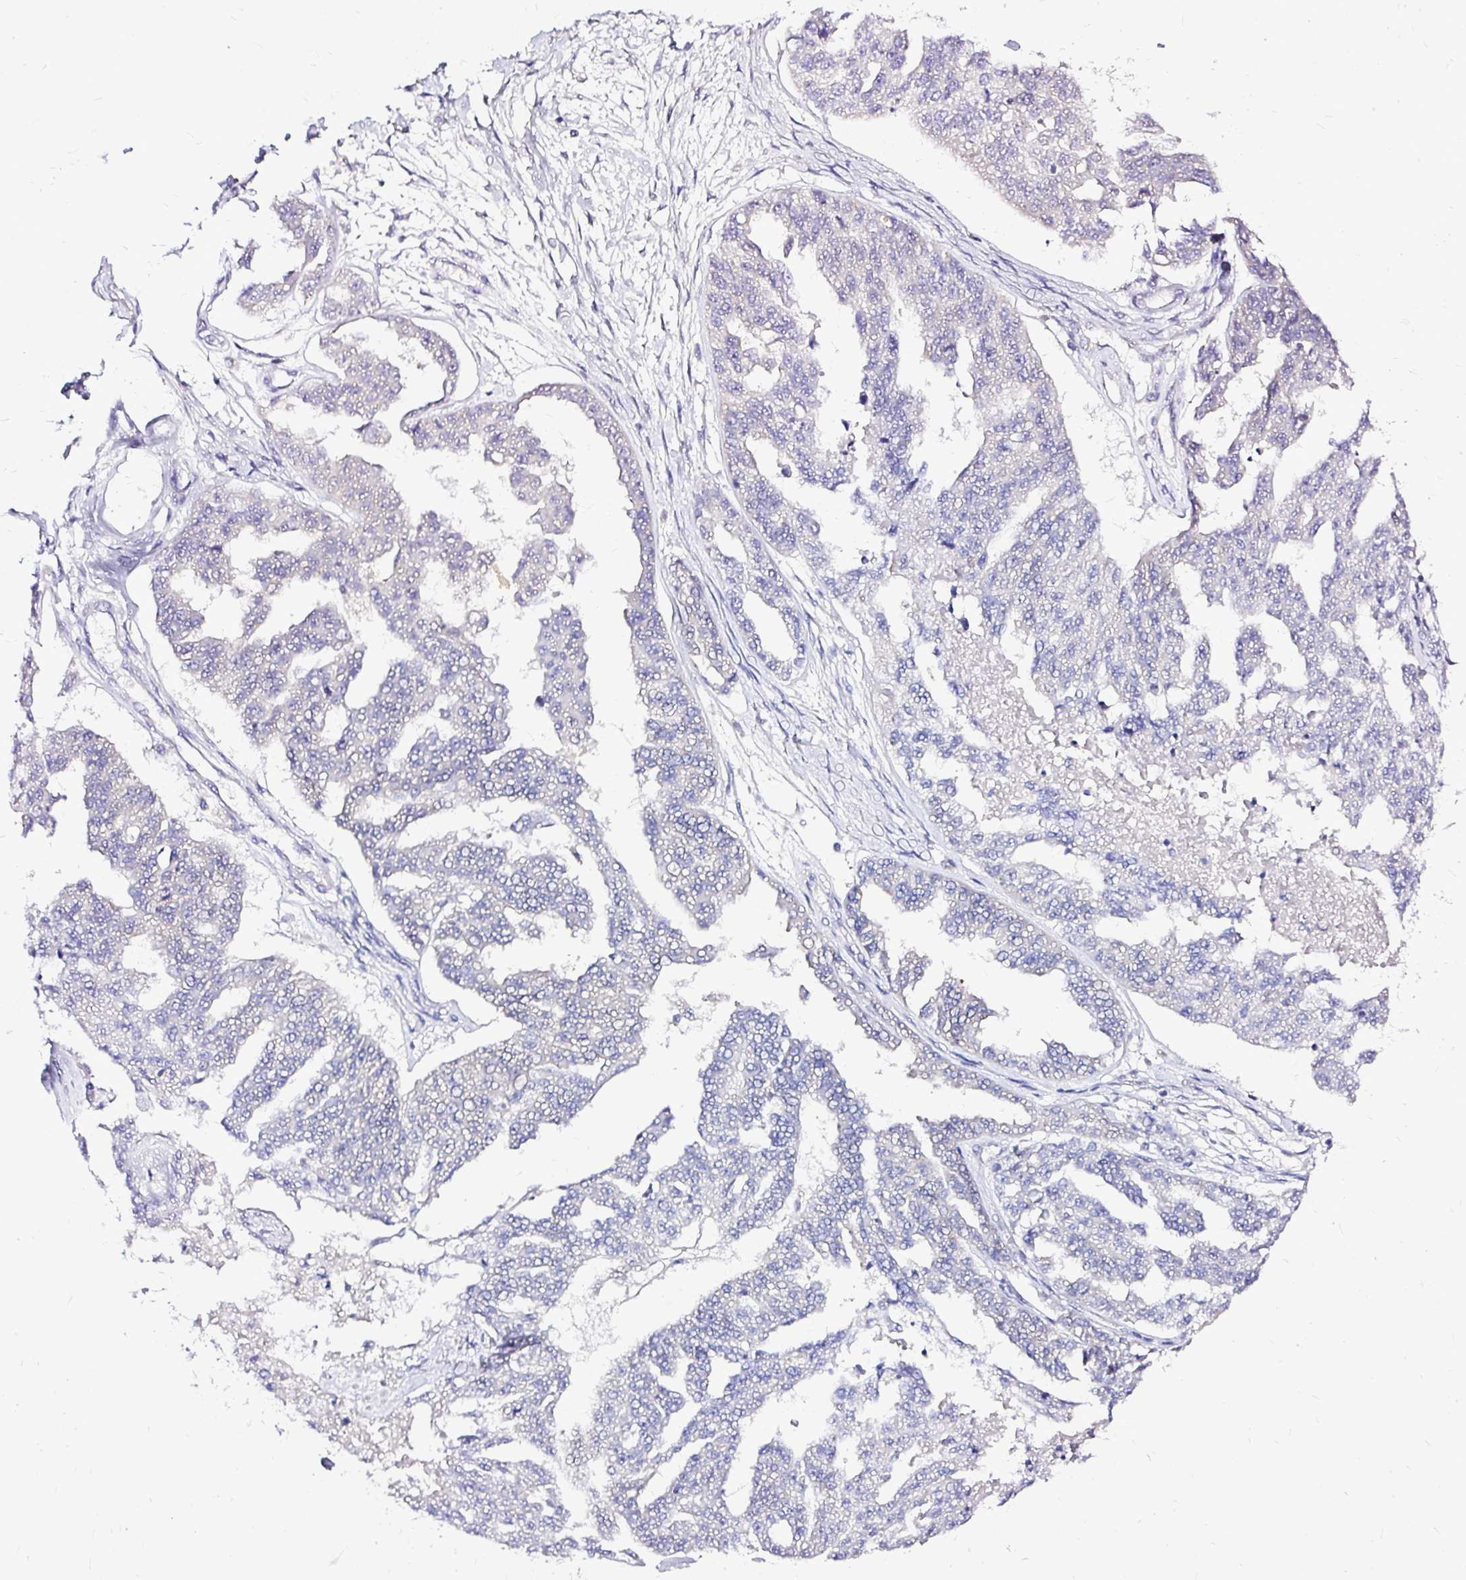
{"staining": {"intensity": "negative", "quantity": "none", "location": "none"}, "tissue": "ovarian cancer", "cell_type": "Tumor cells", "image_type": "cancer", "snomed": [{"axis": "morphology", "description": "Cystadenocarcinoma, serous, NOS"}, {"axis": "topography", "description": "Ovary"}], "caption": "A histopathology image of human ovarian cancer (serous cystadenocarcinoma) is negative for staining in tumor cells. Brightfield microscopy of IHC stained with DAB (3,3'-diaminobenzidine) (brown) and hematoxylin (blue), captured at high magnification.", "gene": "AMFR", "patient": {"sex": "female", "age": 58}}